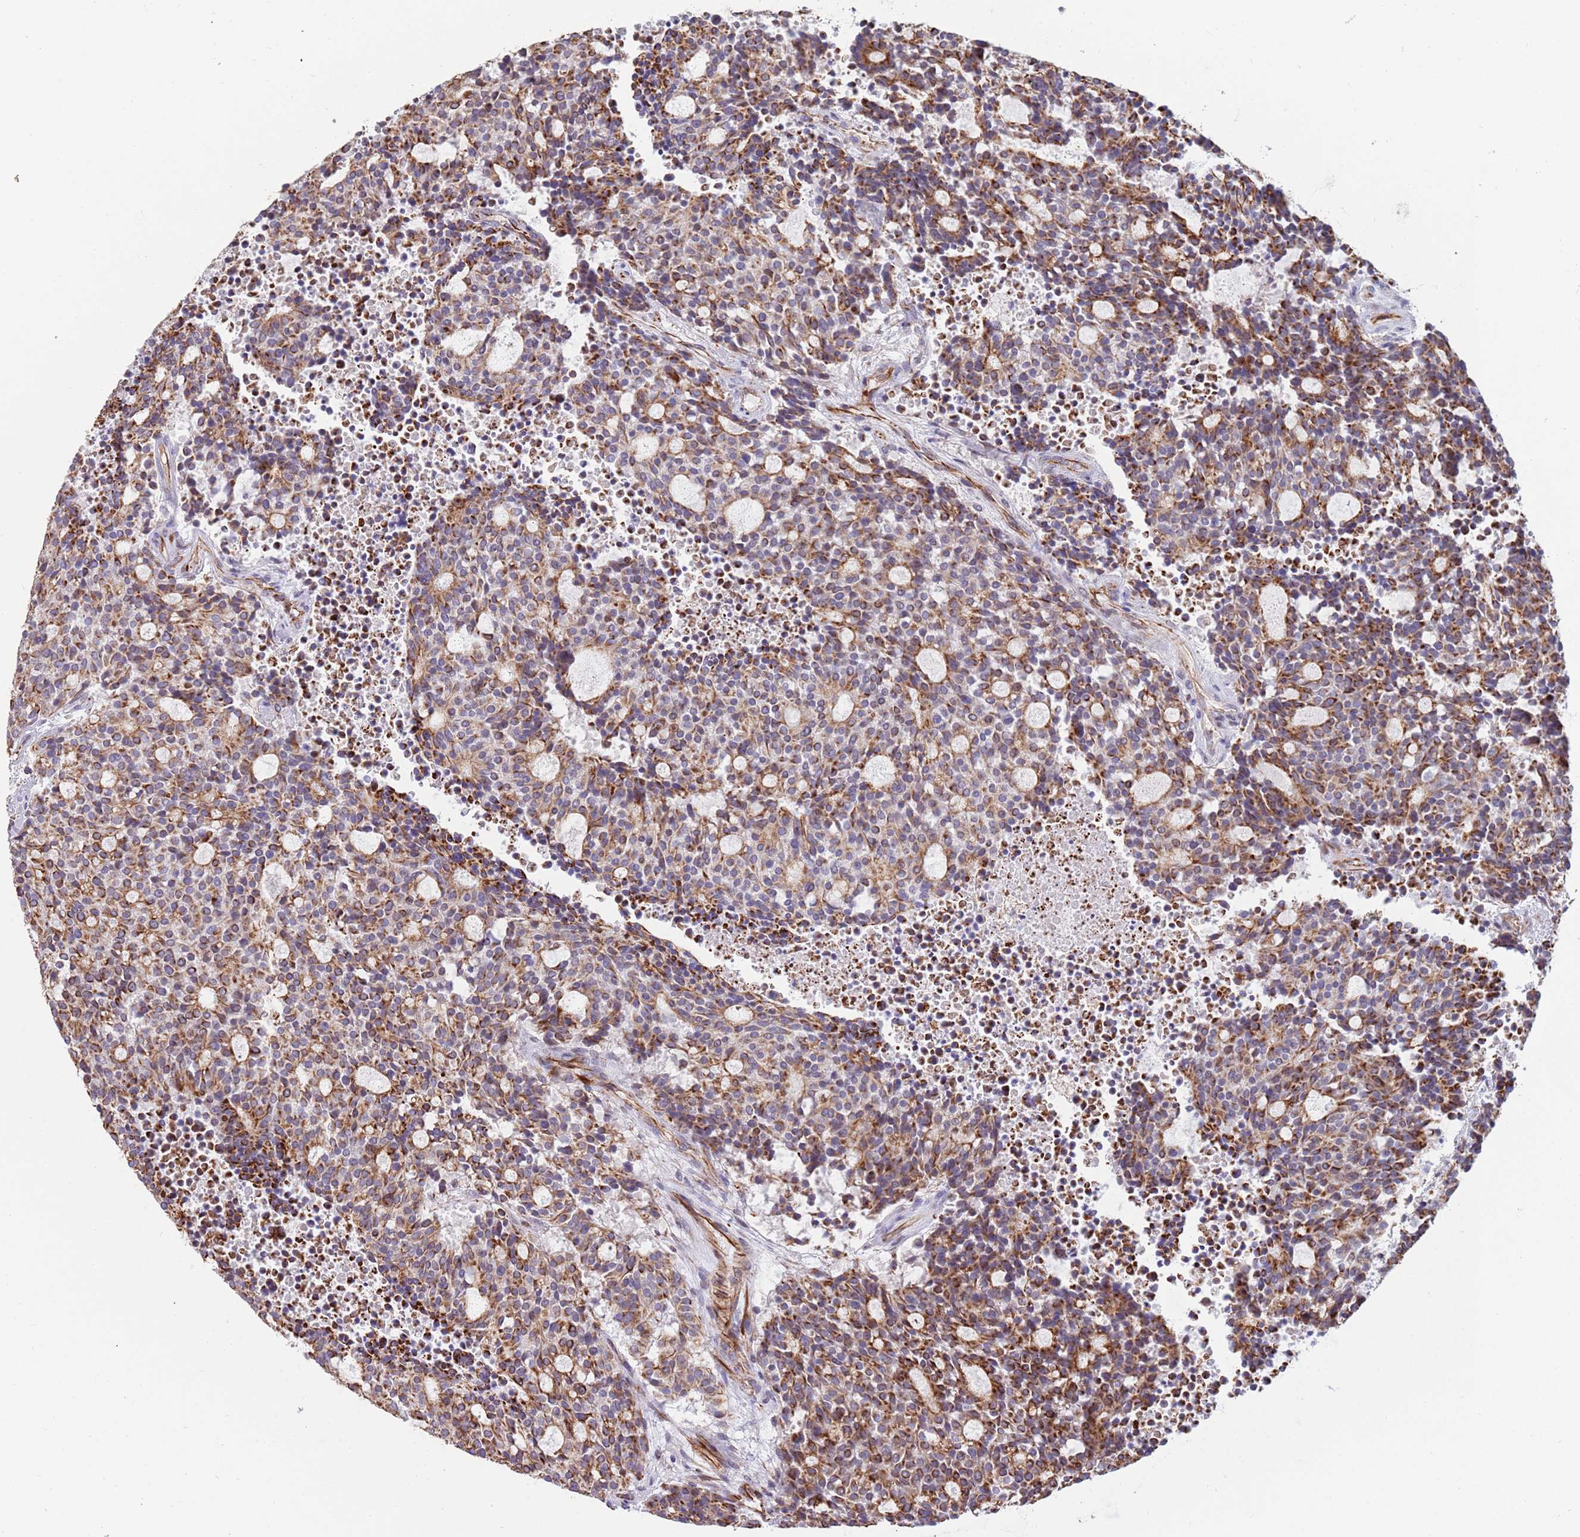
{"staining": {"intensity": "strong", "quantity": ">75%", "location": "cytoplasmic/membranous"}, "tissue": "carcinoid", "cell_type": "Tumor cells", "image_type": "cancer", "snomed": [{"axis": "morphology", "description": "Carcinoid, malignant, NOS"}, {"axis": "topography", "description": "Pancreas"}], "caption": "Malignant carcinoid stained with a protein marker demonstrates strong staining in tumor cells.", "gene": "MOGAT1", "patient": {"sex": "female", "age": 54}}